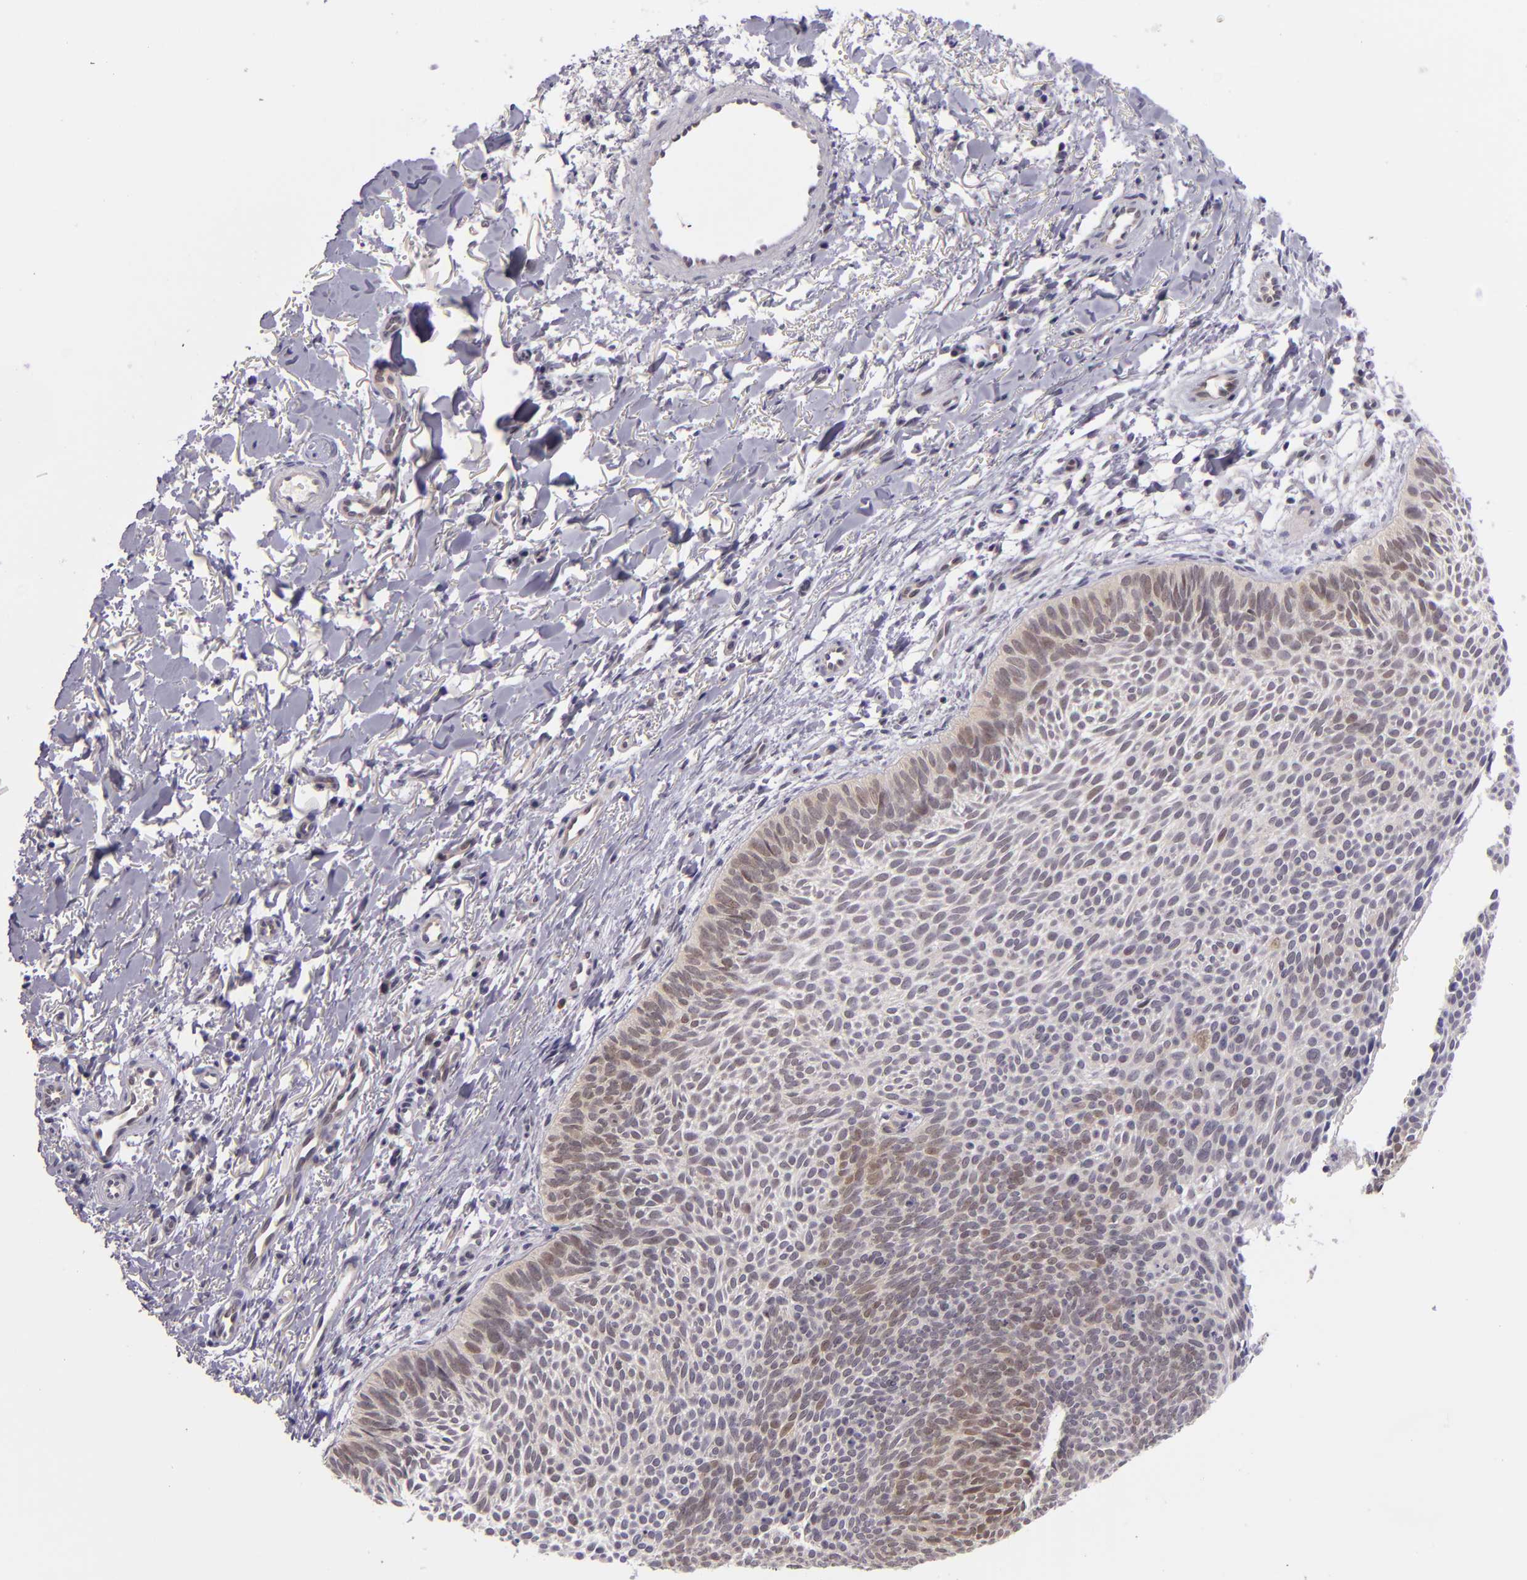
{"staining": {"intensity": "weak", "quantity": "<25%", "location": "cytoplasmic/membranous,nuclear"}, "tissue": "skin cancer", "cell_type": "Tumor cells", "image_type": "cancer", "snomed": [{"axis": "morphology", "description": "Basal cell carcinoma"}, {"axis": "topography", "description": "Skin"}], "caption": "An image of skin cancer (basal cell carcinoma) stained for a protein demonstrates no brown staining in tumor cells.", "gene": "CSE1L", "patient": {"sex": "male", "age": 84}}